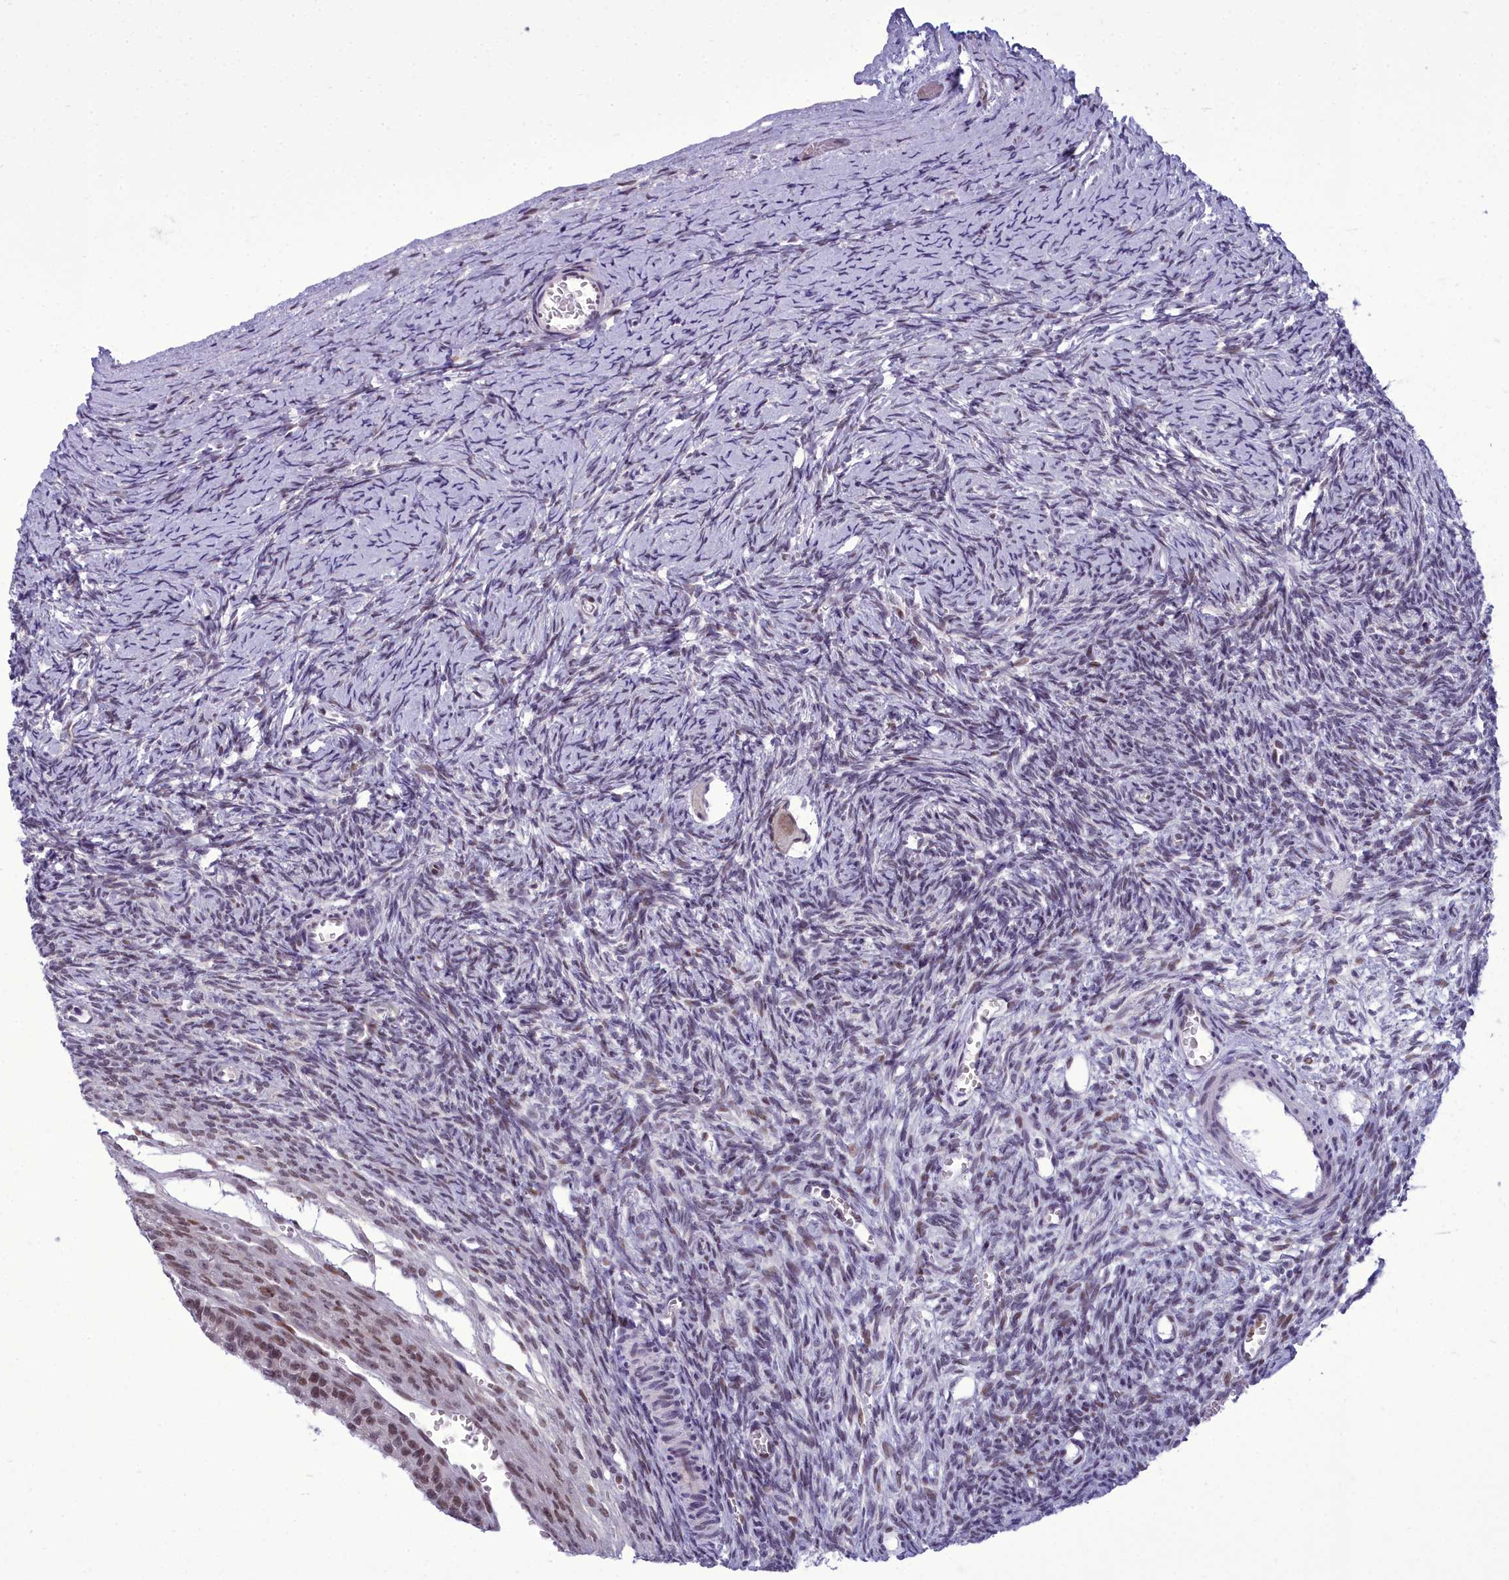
{"staining": {"intensity": "weak", "quantity": ">75%", "location": "cytoplasmic/membranous,nuclear"}, "tissue": "ovary", "cell_type": "Follicle cells", "image_type": "normal", "snomed": [{"axis": "morphology", "description": "Normal tissue, NOS"}, {"axis": "topography", "description": "Ovary"}], "caption": "The immunohistochemical stain shows weak cytoplasmic/membranous,nuclear expression in follicle cells of benign ovary.", "gene": "CEACAM19", "patient": {"sex": "female", "age": 39}}